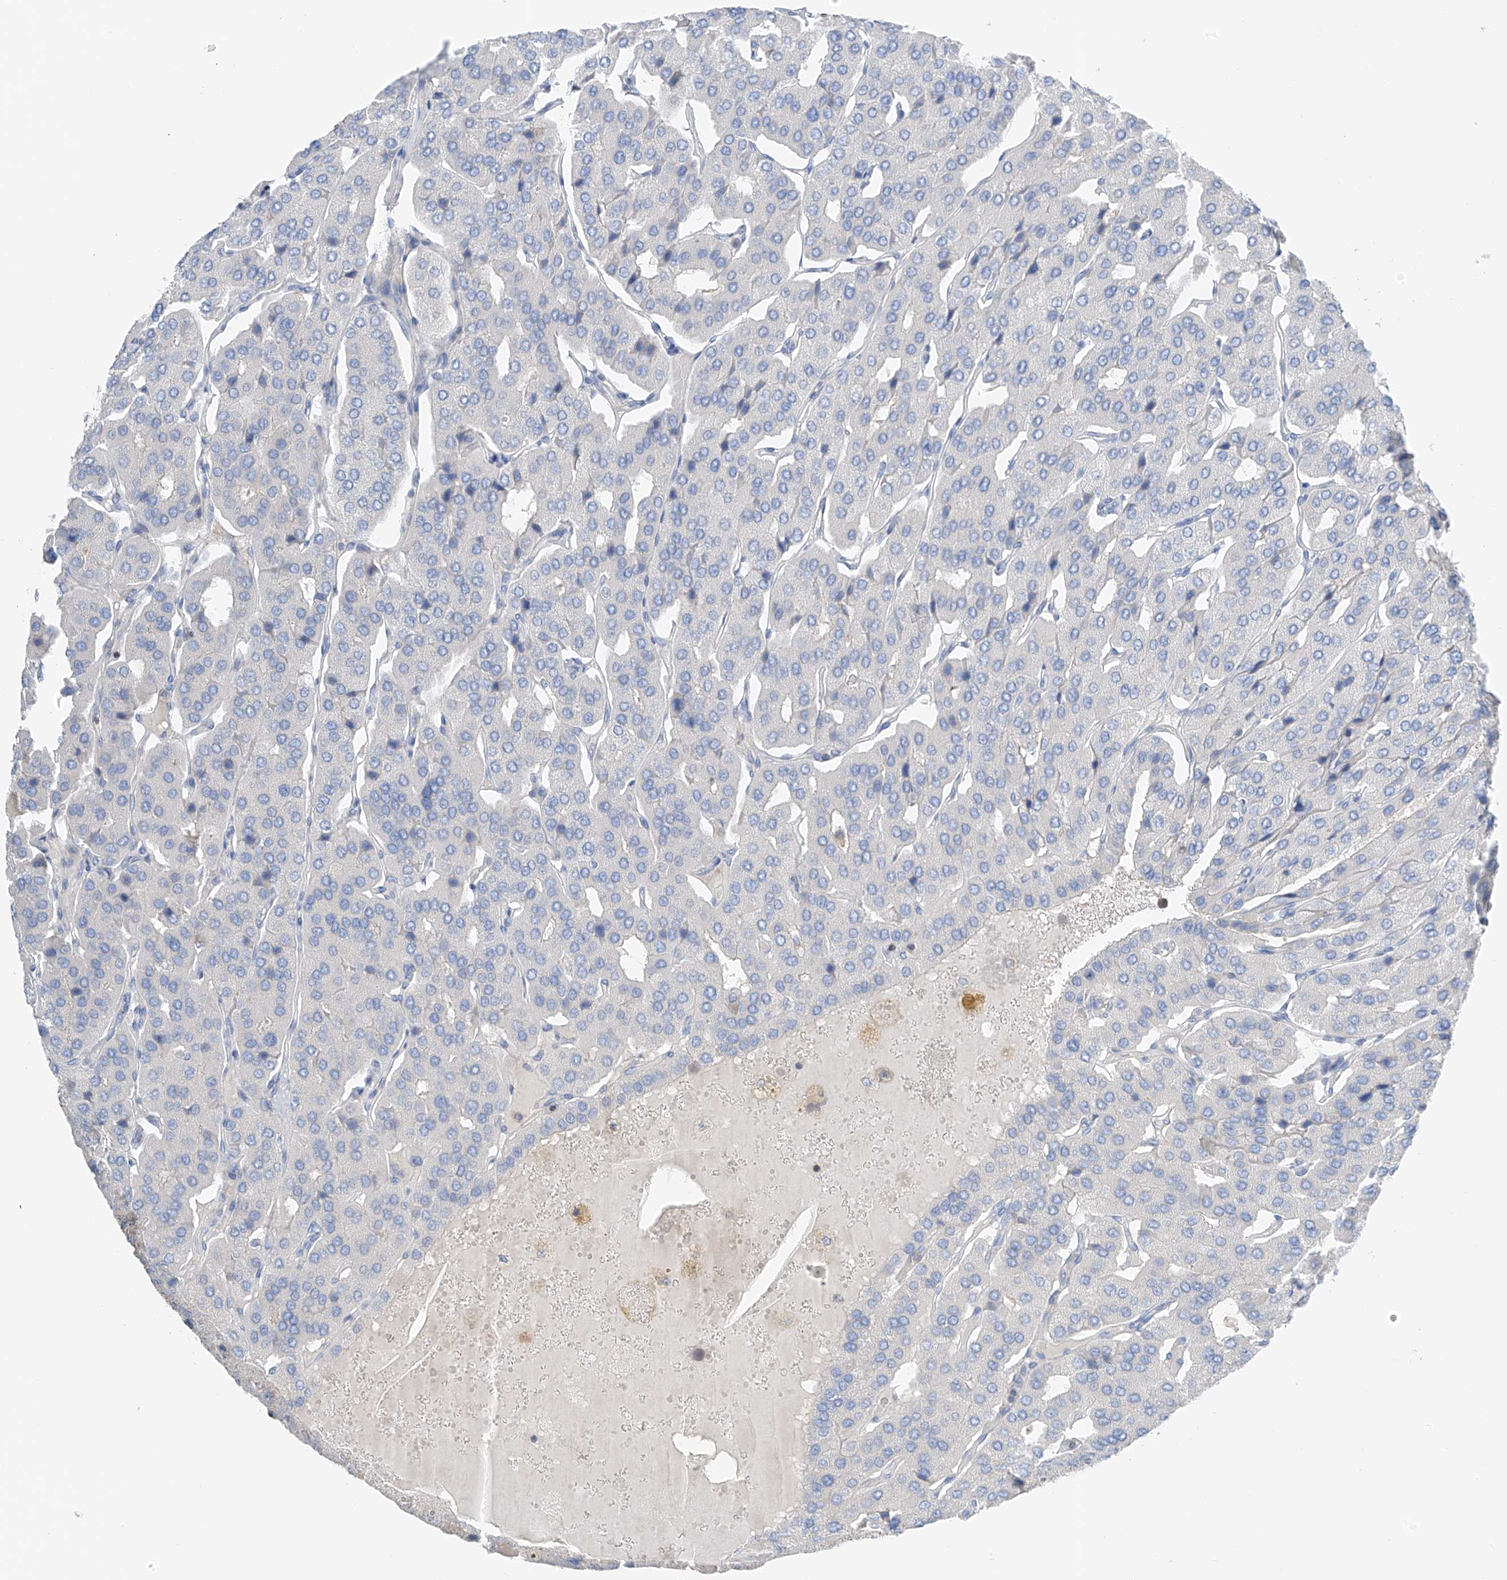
{"staining": {"intensity": "negative", "quantity": "none", "location": "none"}, "tissue": "parathyroid gland", "cell_type": "Glandular cells", "image_type": "normal", "snomed": [{"axis": "morphology", "description": "Normal tissue, NOS"}, {"axis": "morphology", "description": "Adenoma, NOS"}, {"axis": "topography", "description": "Parathyroid gland"}], "caption": "IHC of benign parathyroid gland displays no positivity in glandular cells. Nuclei are stained in blue.", "gene": "NALCN", "patient": {"sex": "female", "age": 86}}